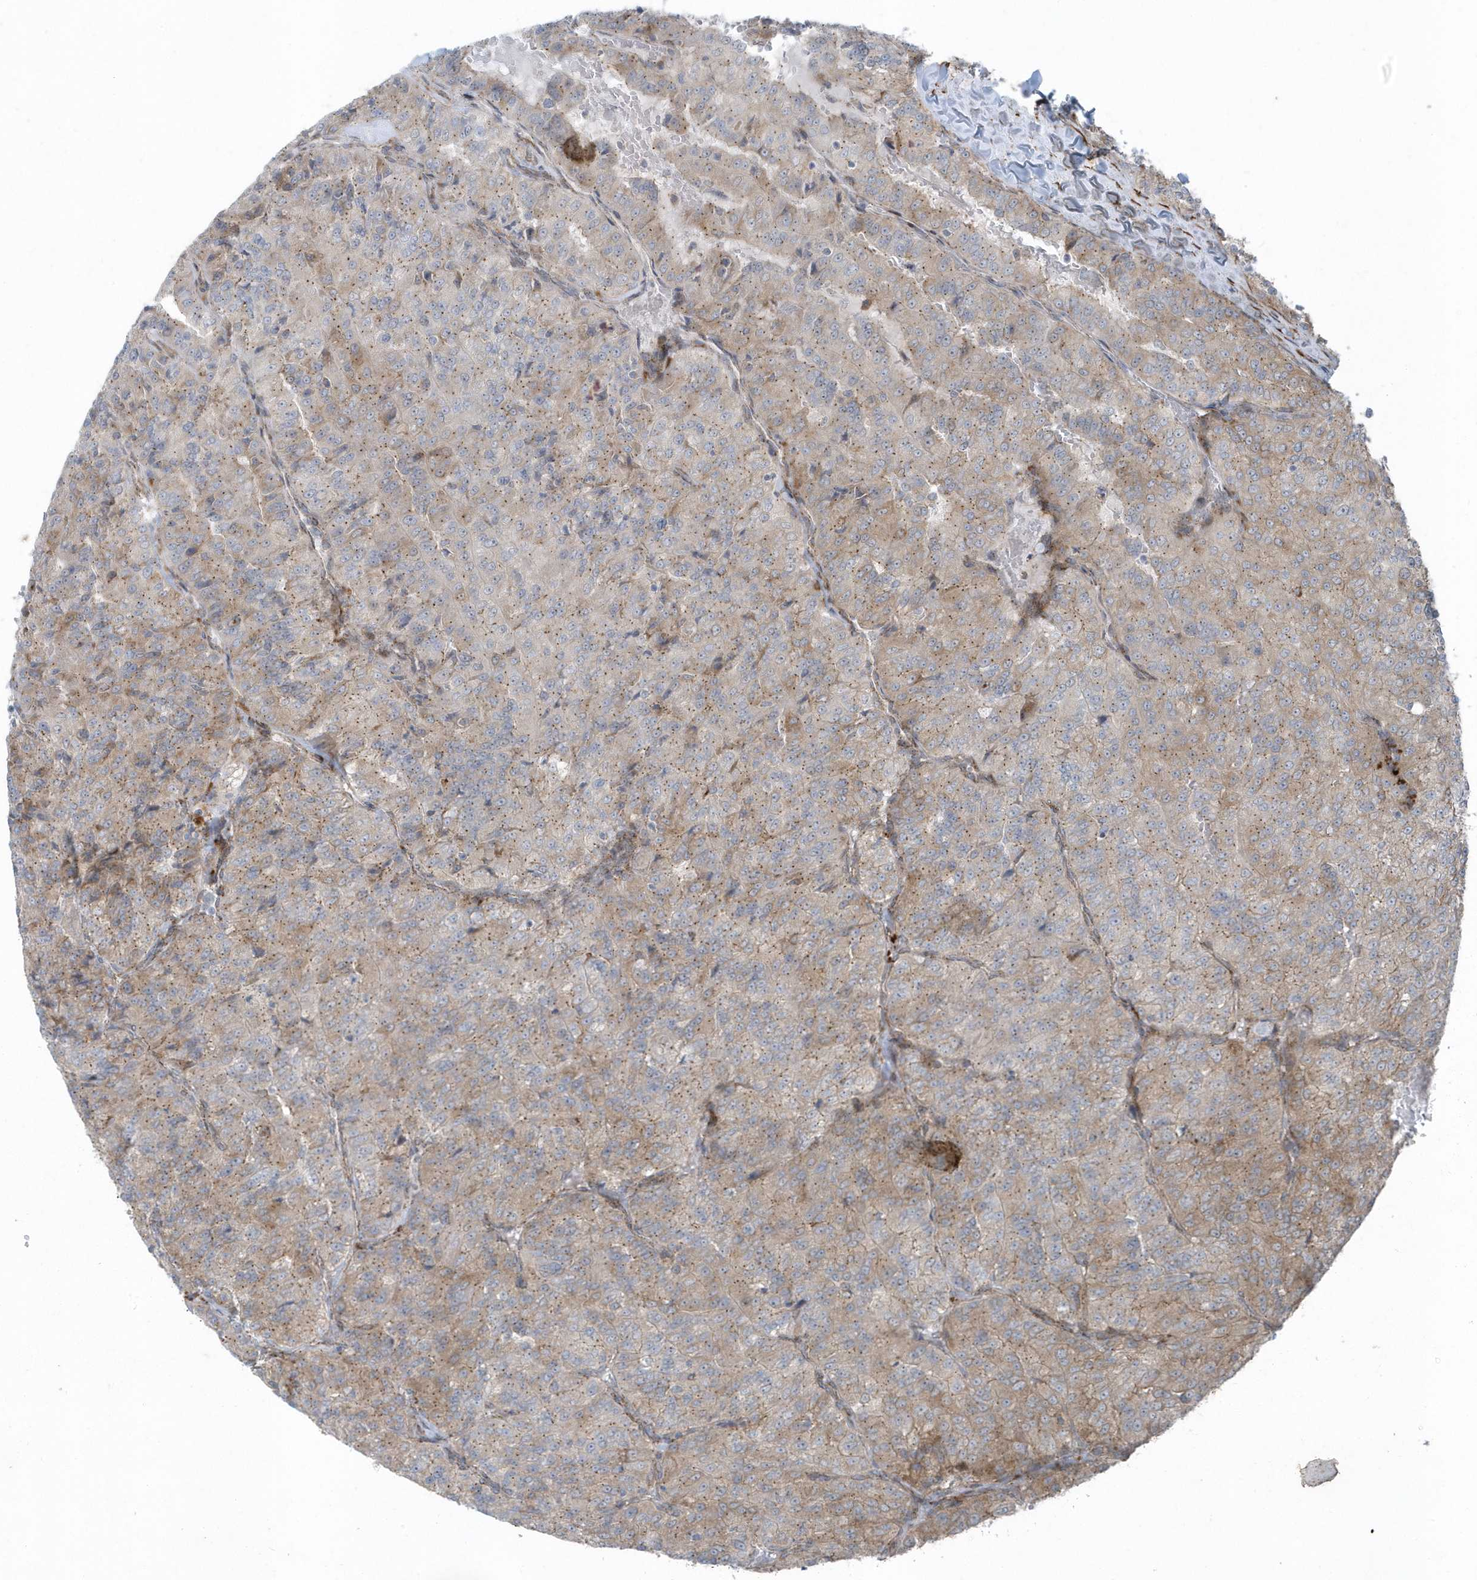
{"staining": {"intensity": "moderate", "quantity": "25%-75%", "location": "cytoplasmic/membranous"}, "tissue": "renal cancer", "cell_type": "Tumor cells", "image_type": "cancer", "snomed": [{"axis": "morphology", "description": "Adenocarcinoma, NOS"}, {"axis": "topography", "description": "Kidney"}], "caption": "About 25%-75% of tumor cells in adenocarcinoma (renal) show moderate cytoplasmic/membranous protein expression as visualized by brown immunohistochemical staining.", "gene": "FAM98A", "patient": {"sex": "female", "age": 63}}